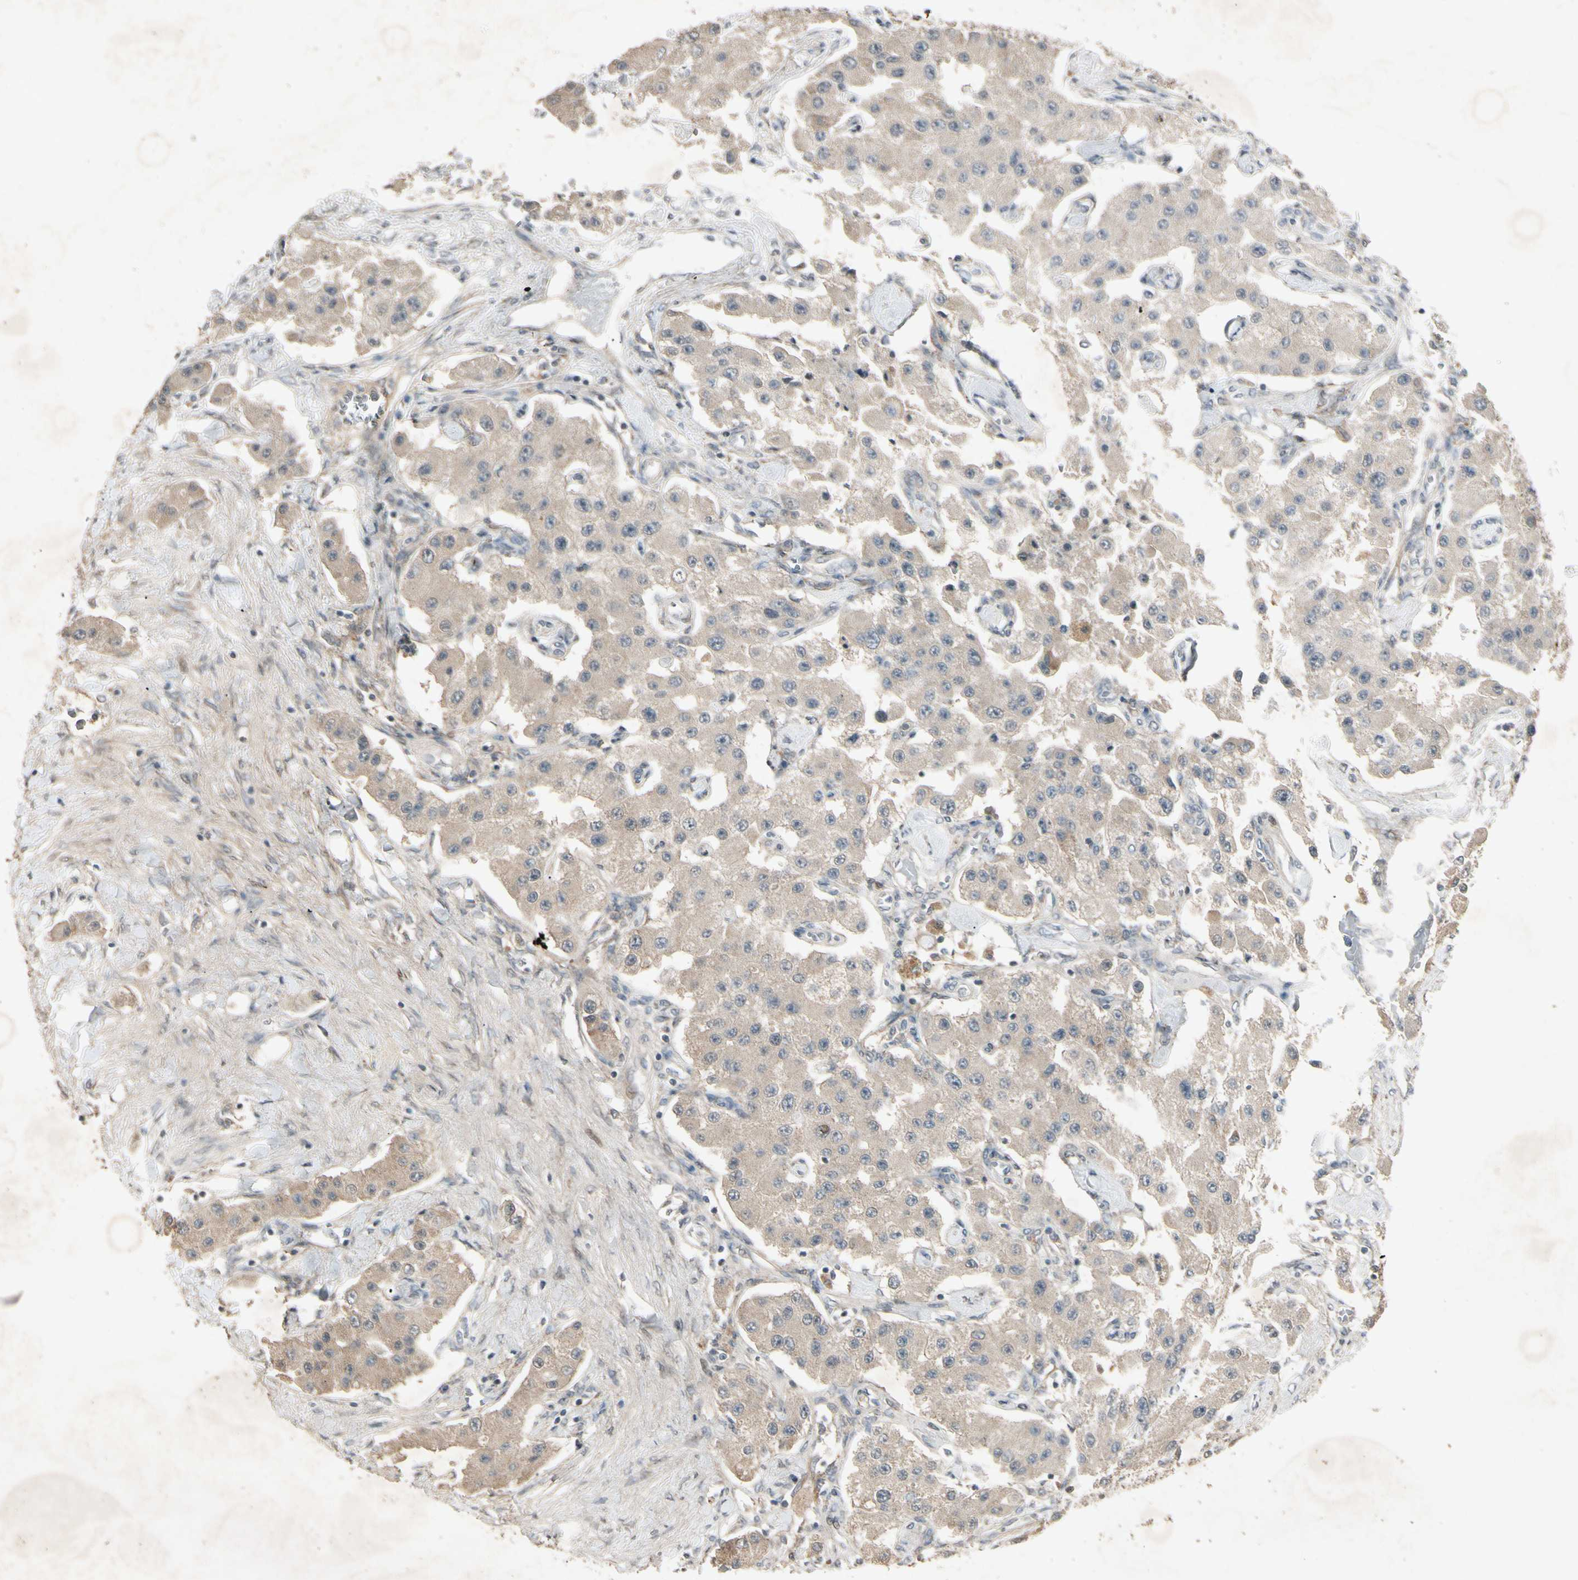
{"staining": {"intensity": "weak", "quantity": ">75%", "location": "cytoplasmic/membranous"}, "tissue": "carcinoid", "cell_type": "Tumor cells", "image_type": "cancer", "snomed": [{"axis": "morphology", "description": "Carcinoid, malignant, NOS"}, {"axis": "topography", "description": "Pancreas"}], "caption": "This is an image of immunohistochemistry staining of carcinoid (malignant), which shows weak expression in the cytoplasmic/membranous of tumor cells.", "gene": "FHDC1", "patient": {"sex": "male", "age": 41}}